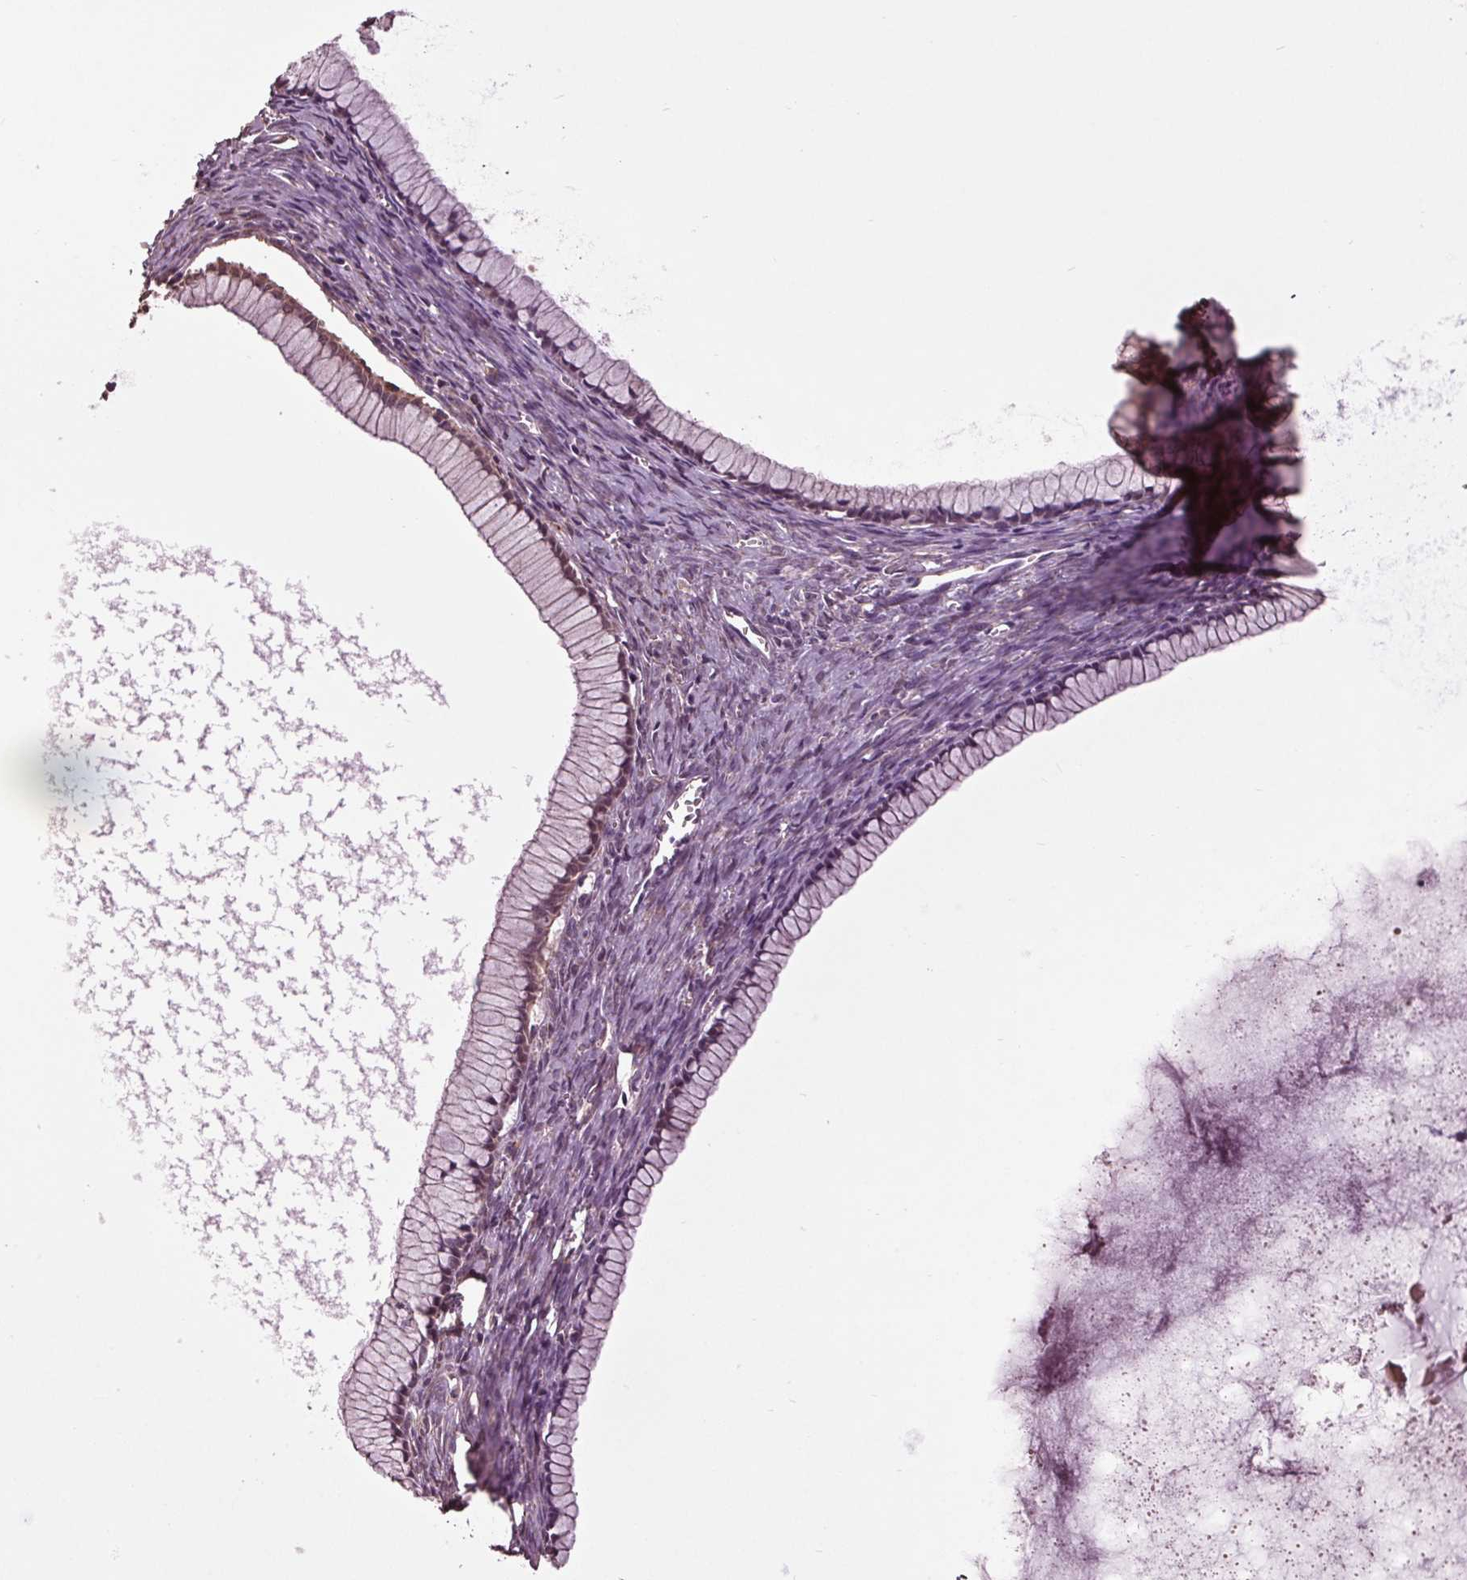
{"staining": {"intensity": "weak", "quantity": ">75%", "location": "cytoplasmic/membranous"}, "tissue": "ovarian cancer", "cell_type": "Tumor cells", "image_type": "cancer", "snomed": [{"axis": "morphology", "description": "Cystadenocarcinoma, mucinous, NOS"}, {"axis": "topography", "description": "Ovary"}], "caption": "Tumor cells show weak cytoplasmic/membranous expression in approximately >75% of cells in mucinous cystadenocarcinoma (ovarian).", "gene": "RNPEP", "patient": {"sex": "female", "age": 41}}